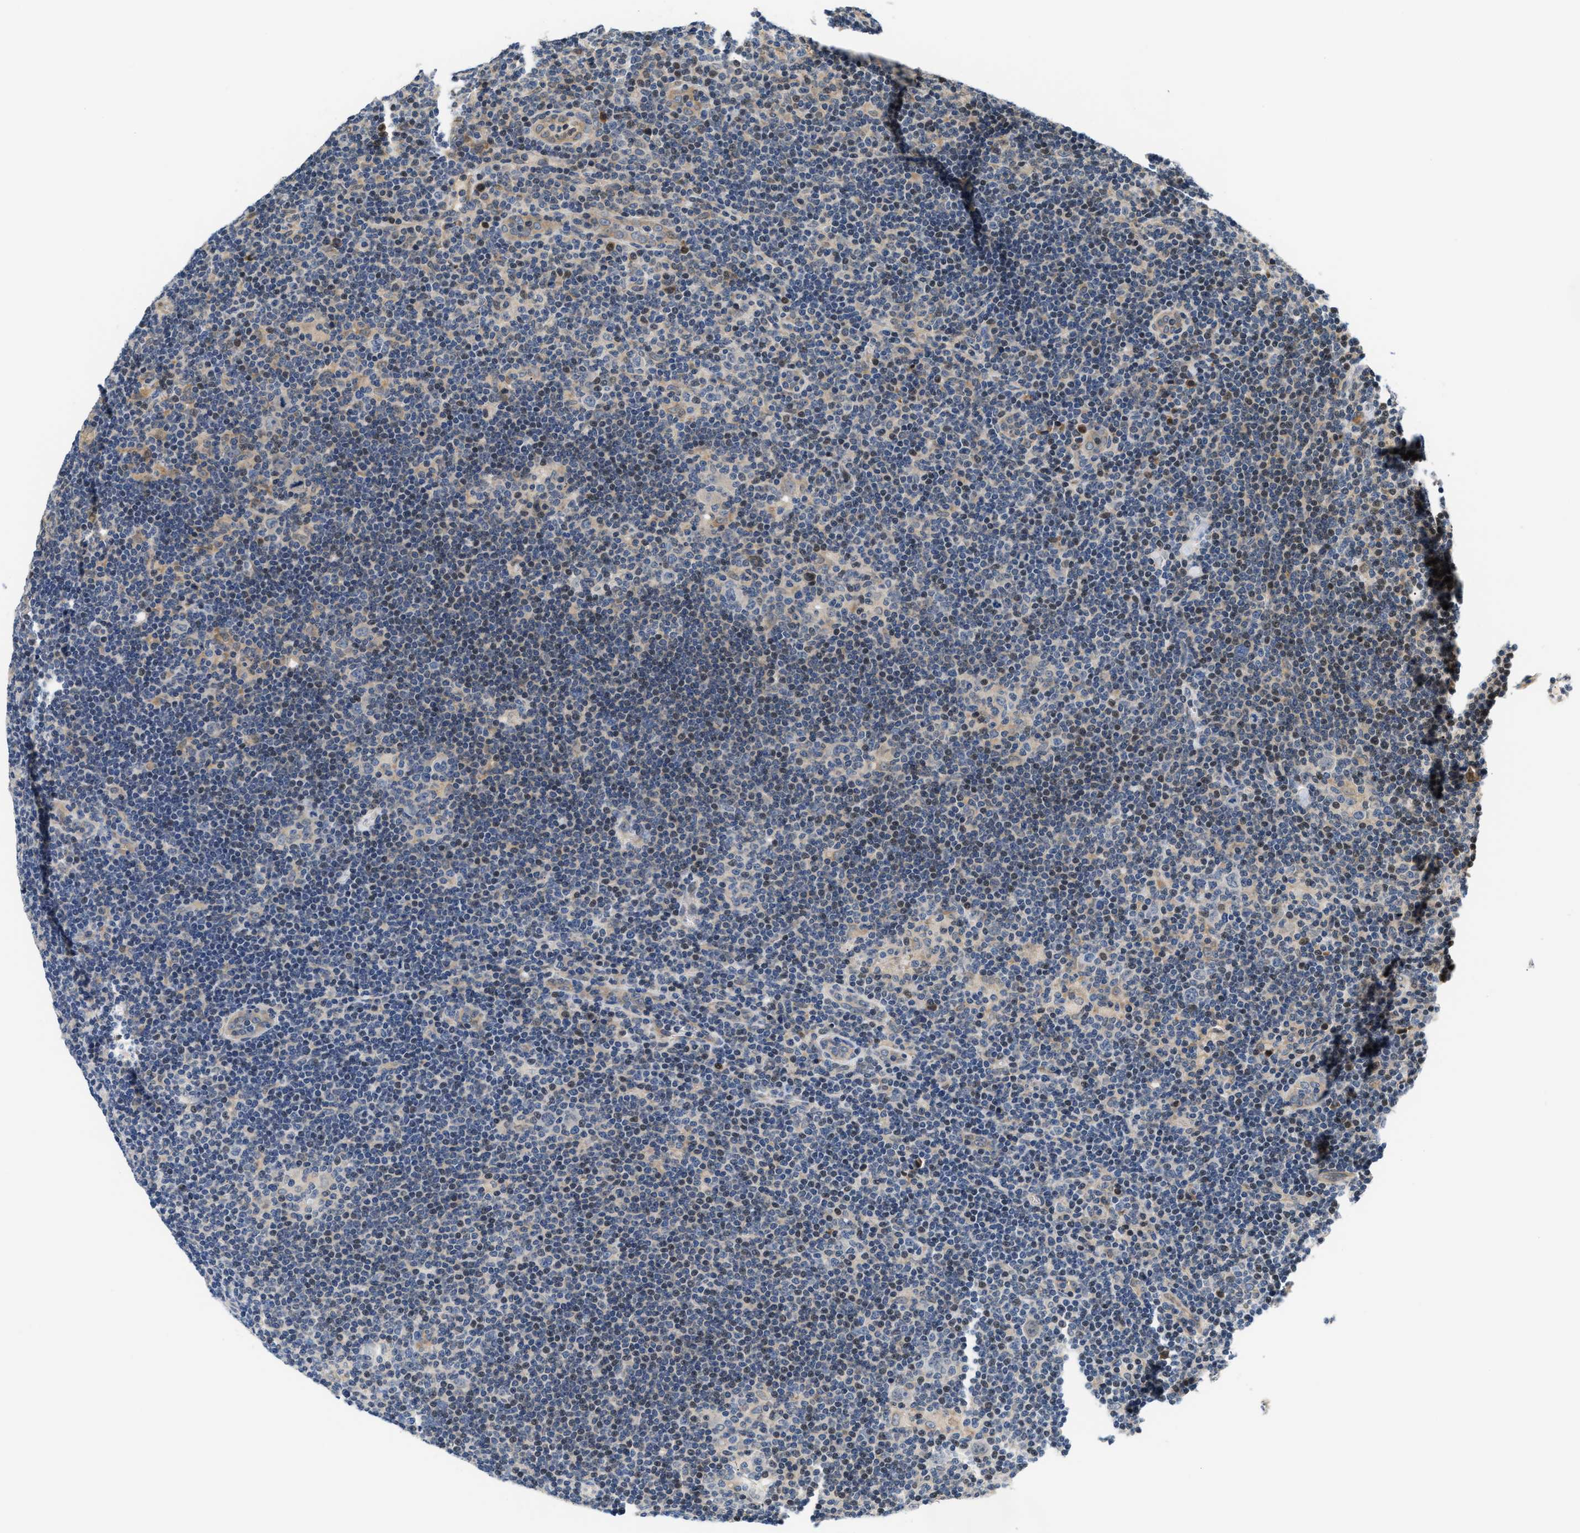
{"staining": {"intensity": "negative", "quantity": "none", "location": "none"}, "tissue": "lymphoma", "cell_type": "Tumor cells", "image_type": "cancer", "snomed": [{"axis": "morphology", "description": "Hodgkin's disease, NOS"}, {"axis": "topography", "description": "Lymph node"}], "caption": "This is a photomicrograph of IHC staining of lymphoma, which shows no positivity in tumor cells. Brightfield microscopy of IHC stained with DAB (3,3'-diaminobenzidine) (brown) and hematoxylin (blue), captured at high magnification.", "gene": "TNIP2", "patient": {"sex": "female", "age": 57}}